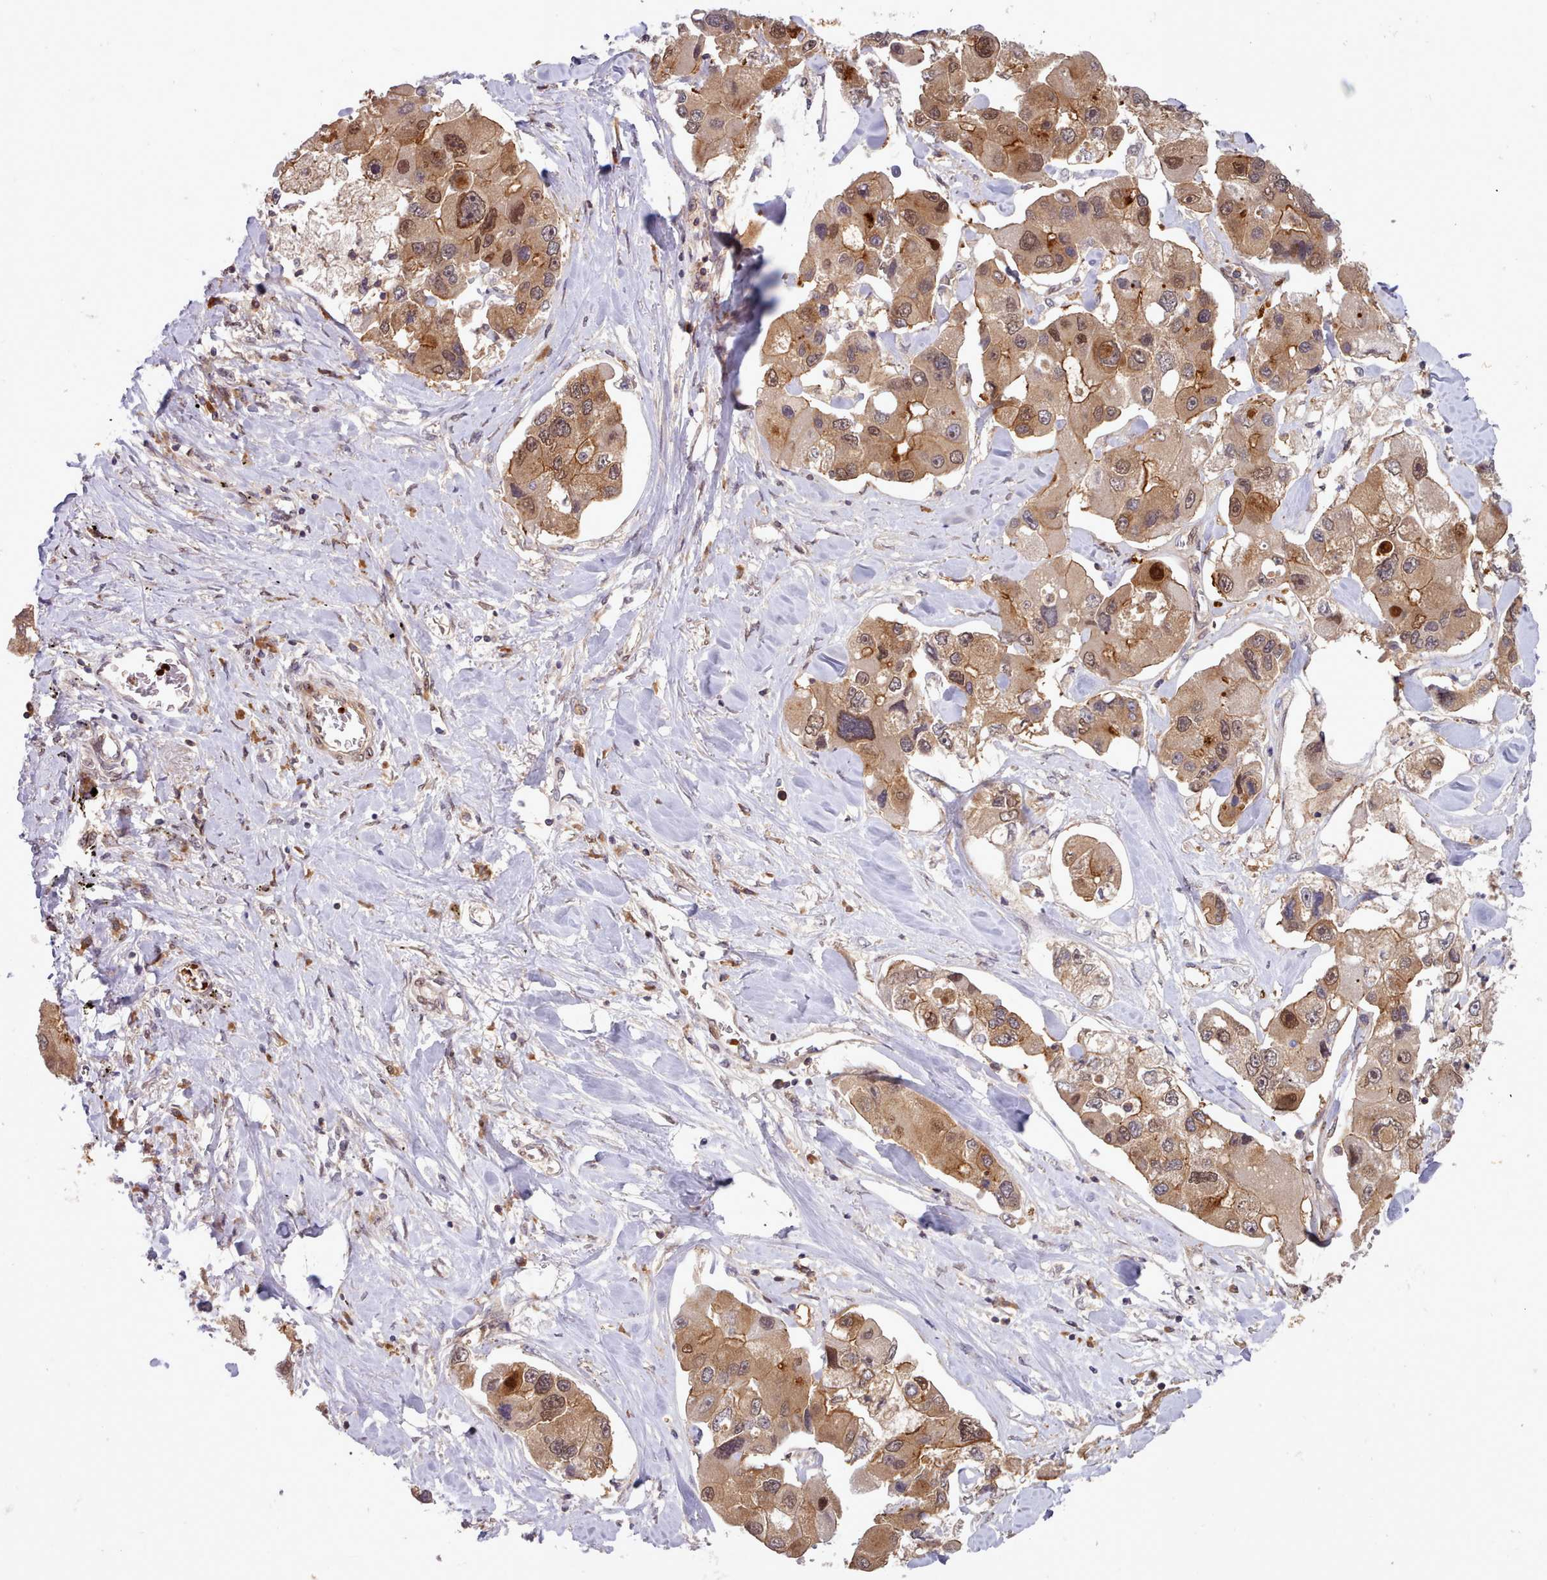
{"staining": {"intensity": "moderate", "quantity": ">75%", "location": "cytoplasmic/membranous,nuclear"}, "tissue": "lung cancer", "cell_type": "Tumor cells", "image_type": "cancer", "snomed": [{"axis": "morphology", "description": "Adenocarcinoma, NOS"}, {"axis": "topography", "description": "Lung"}], "caption": "Adenocarcinoma (lung) stained with a protein marker exhibits moderate staining in tumor cells.", "gene": "UBE2G1", "patient": {"sex": "female", "age": 54}}